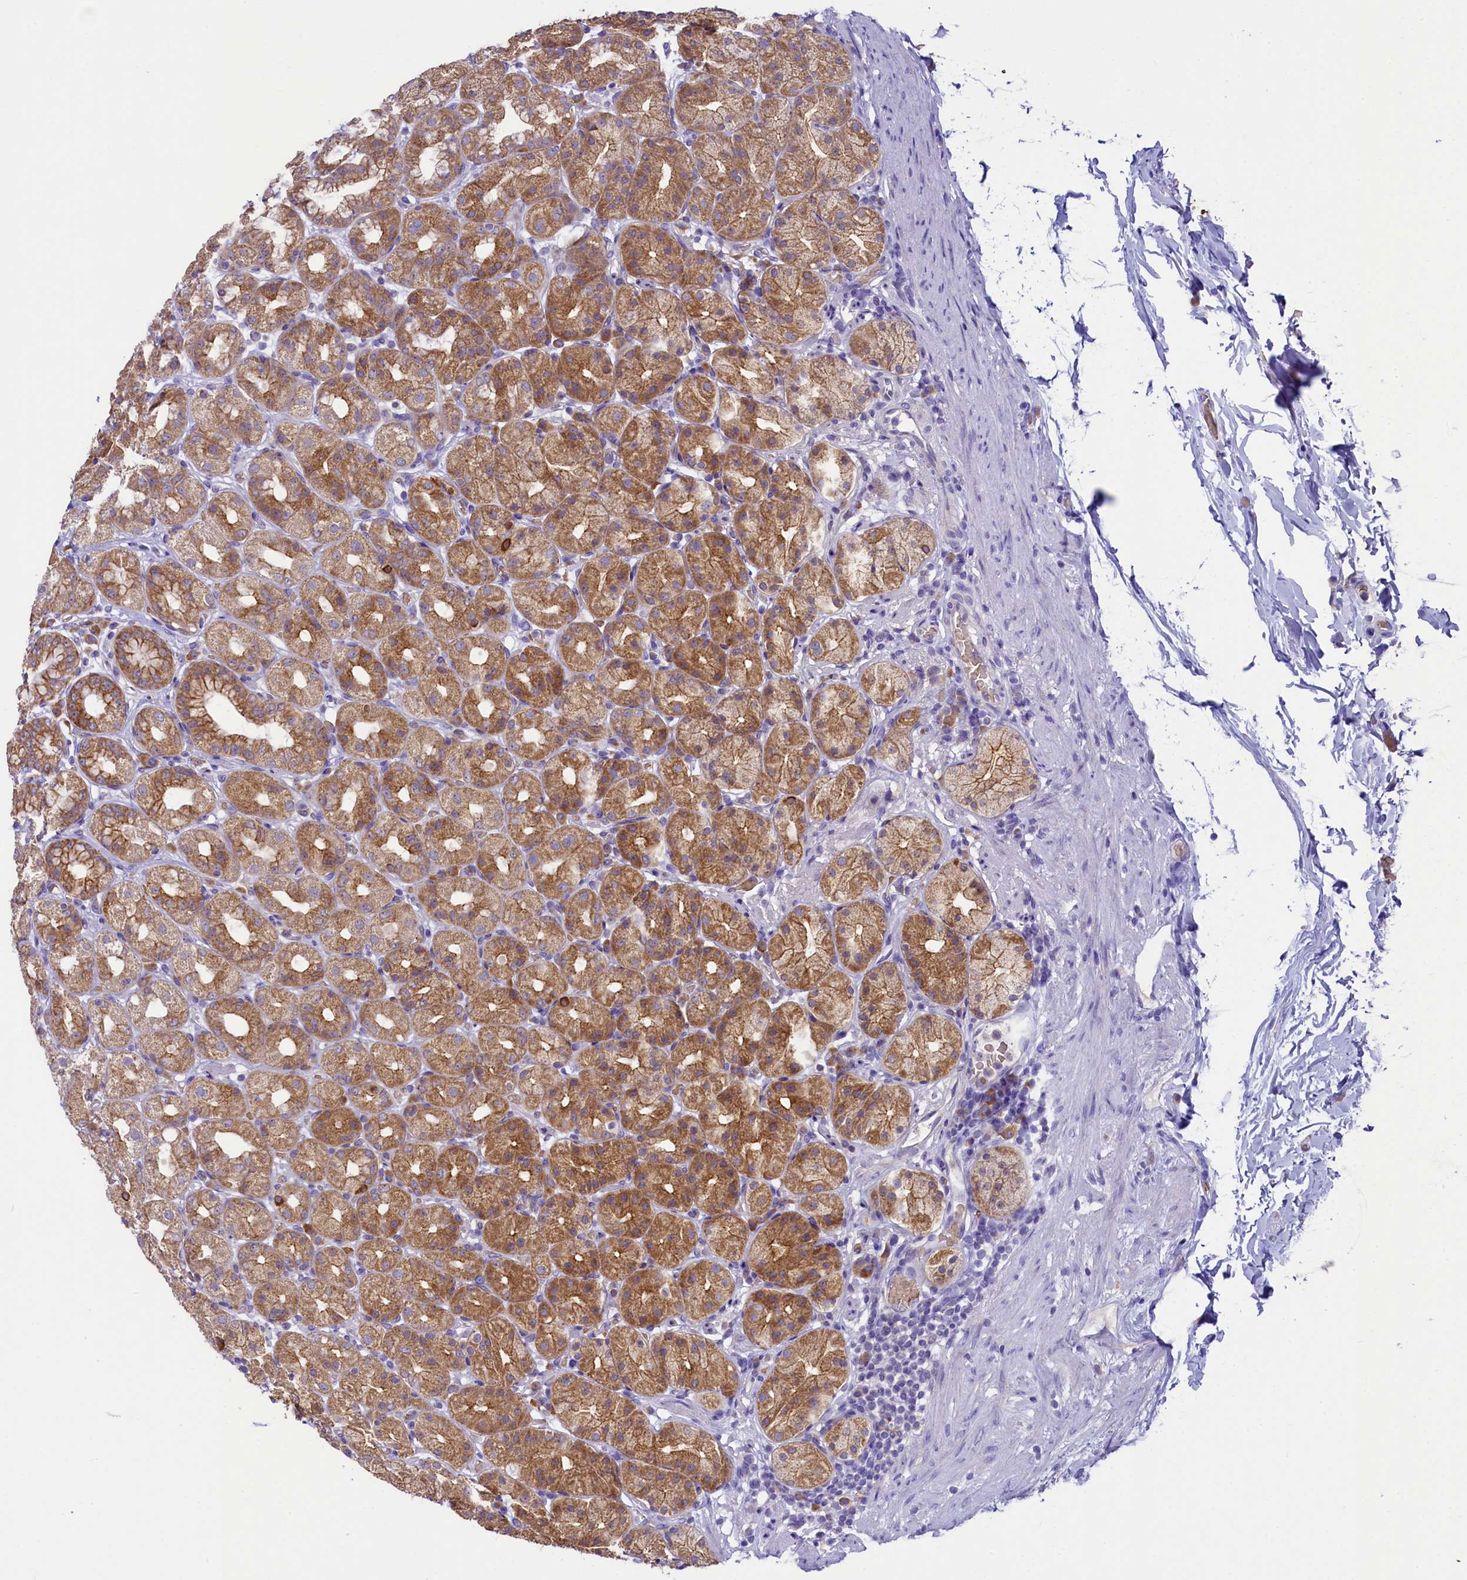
{"staining": {"intensity": "strong", "quantity": ">75%", "location": "cytoplasmic/membranous"}, "tissue": "stomach", "cell_type": "Glandular cells", "image_type": "normal", "snomed": [{"axis": "morphology", "description": "Normal tissue, NOS"}, {"axis": "topography", "description": "Stomach, upper"}], "caption": "Protein staining of normal stomach exhibits strong cytoplasmic/membranous staining in about >75% of glandular cells.", "gene": "LARP4", "patient": {"sex": "male", "age": 68}}